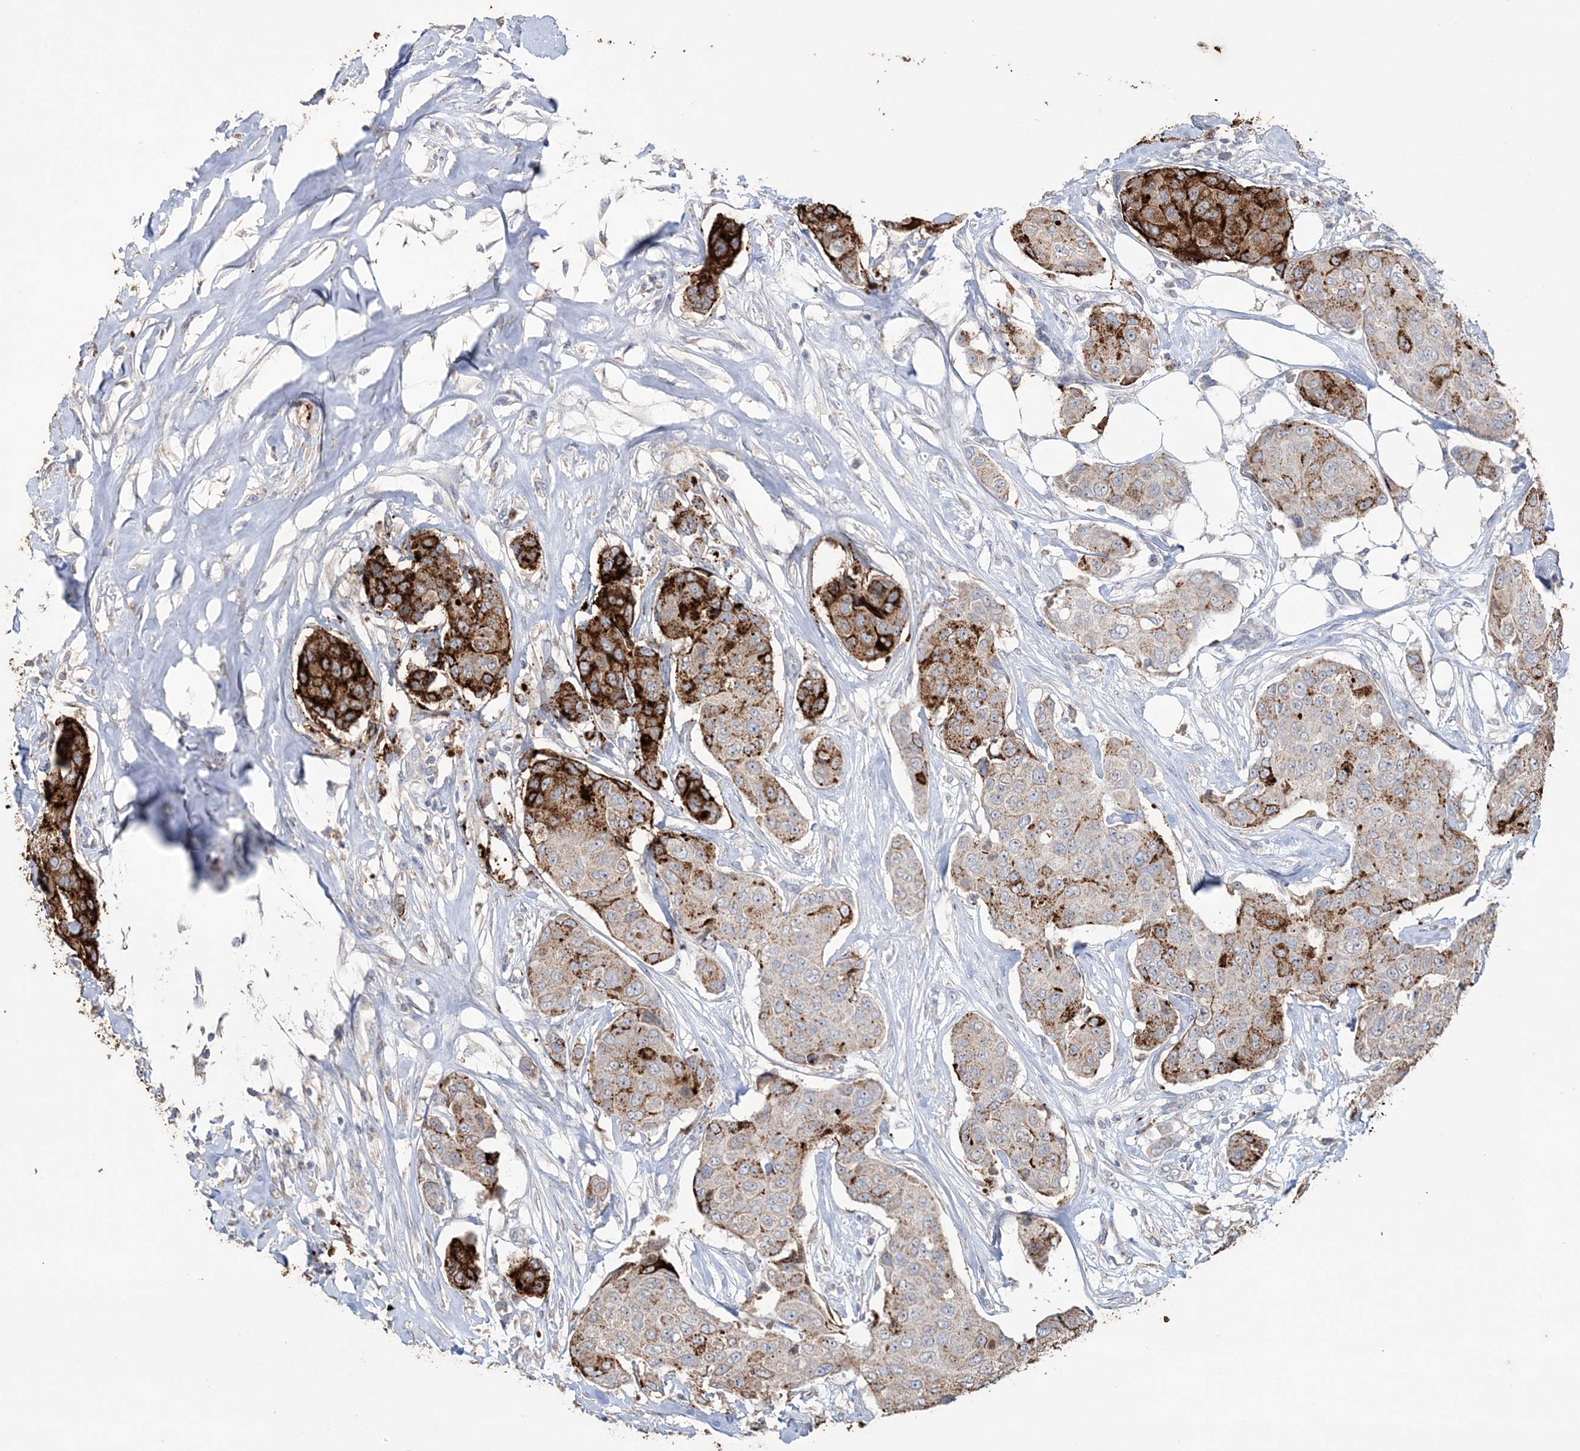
{"staining": {"intensity": "strong", "quantity": "25%-75%", "location": "cytoplasmic/membranous"}, "tissue": "breast cancer", "cell_type": "Tumor cells", "image_type": "cancer", "snomed": [{"axis": "morphology", "description": "Duct carcinoma"}, {"axis": "topography", "description": "Breast"}], "caption": "Approximately 25%-75% of tumor cells in human invasive ductal carcinoma (breast) reveal strong cytoplasmic/membranous protein positivity as visualized by brown immunohistochemical staining.", "gene": "SFMBT2", "patient": {"sex": "female", "age": 80}}